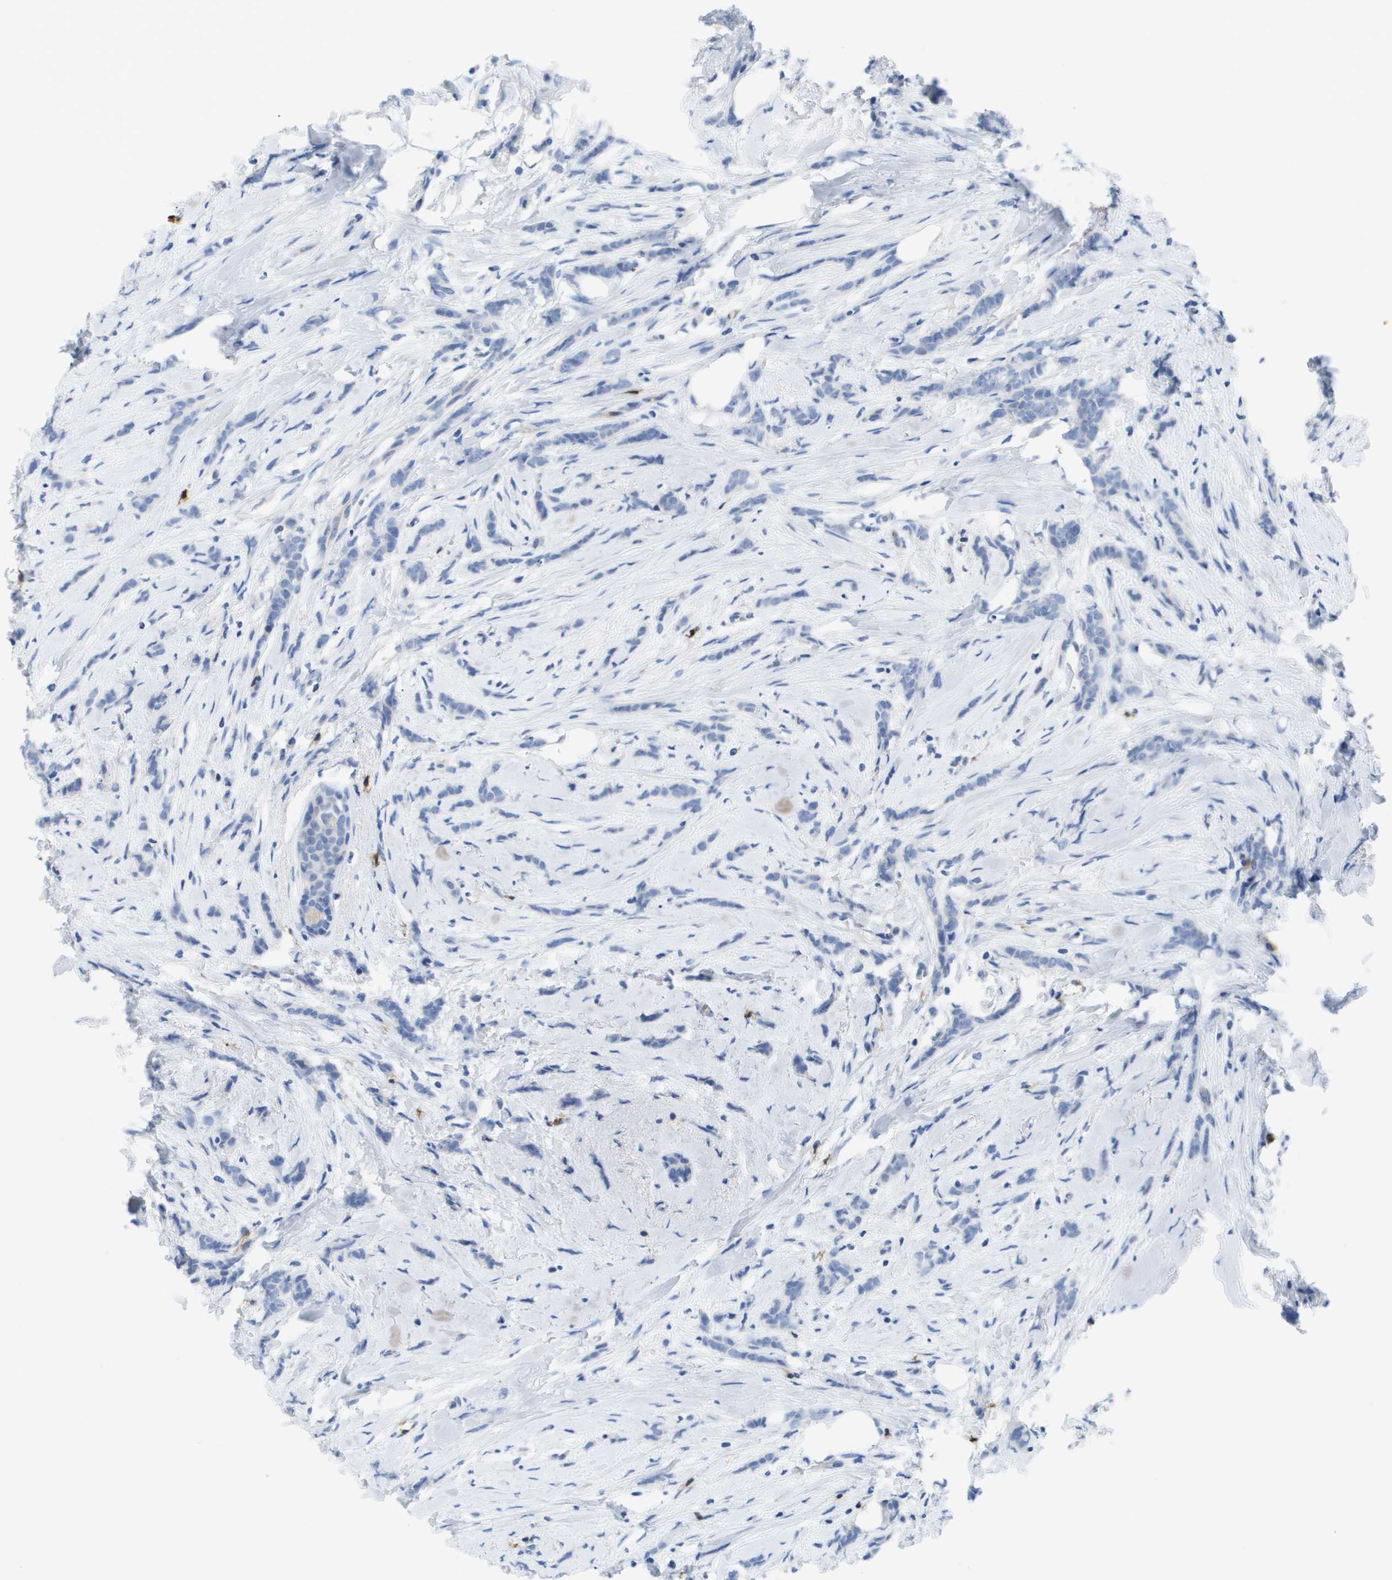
{"staining": {"intensity": "negative", "quantity": "none", "location": "none"}, "tissue": "breast cancer", "cell_type": "Tumor cells", "image_type": "cancer", "snomed": [{"axis": "morphology", "description": "Lobular carcinoma, in situ"}, {"axis": "morphology", "description": "Lobular carcinoma"}, {"axis": "topography", "description": "Breast"}], "caption": "A histopathology image of human lobular carcinoma (breast) is negative for staining in tumor cells.", "gene": "MS4A1", "patient": {"sex": "female", "age": 41}}